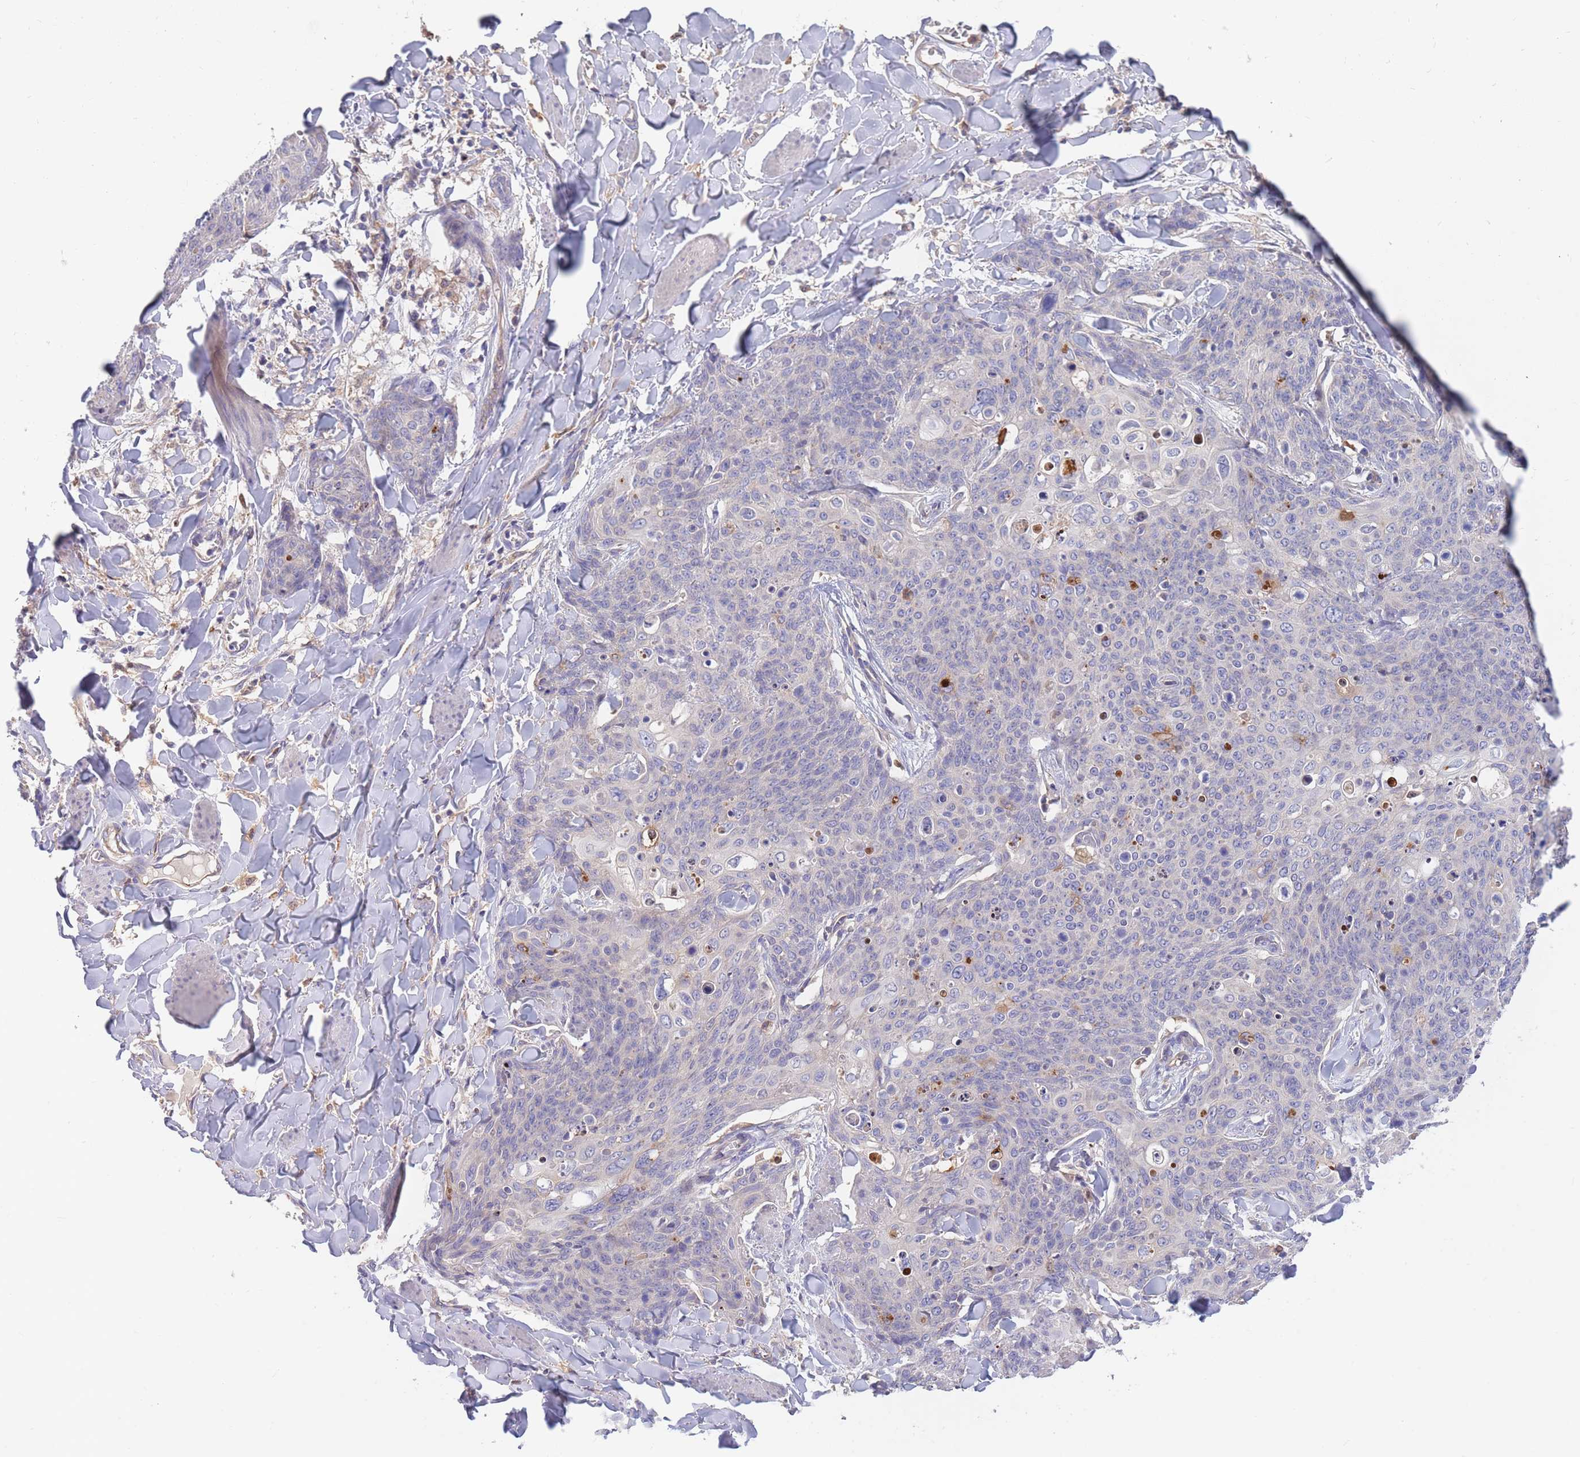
{"staining": {"intensity": "negative", "quantity": "none", "location": "none"}, "tissue": "skin cancer", "cell_type": "Tumor cells", "image_type": "cancer", "snomed": [{"axis": "morphology", "description": "Squamous cell carcinoma, NOS"}, {"axis": "topography", "description": "Skin"}, {"axis": "topography", "description": "Vulva"}], "caption": "High magnification brightfield microscopy of skin squamous cell carcinoma stained with DAB (brown) and counterstained with hematoxylin (blue): tumor cells show no significant staining. (DAB IHC with hematoxylin counter stain).", "gene": "BORCS5", "patient": {"sex": "female", "age": 85}}